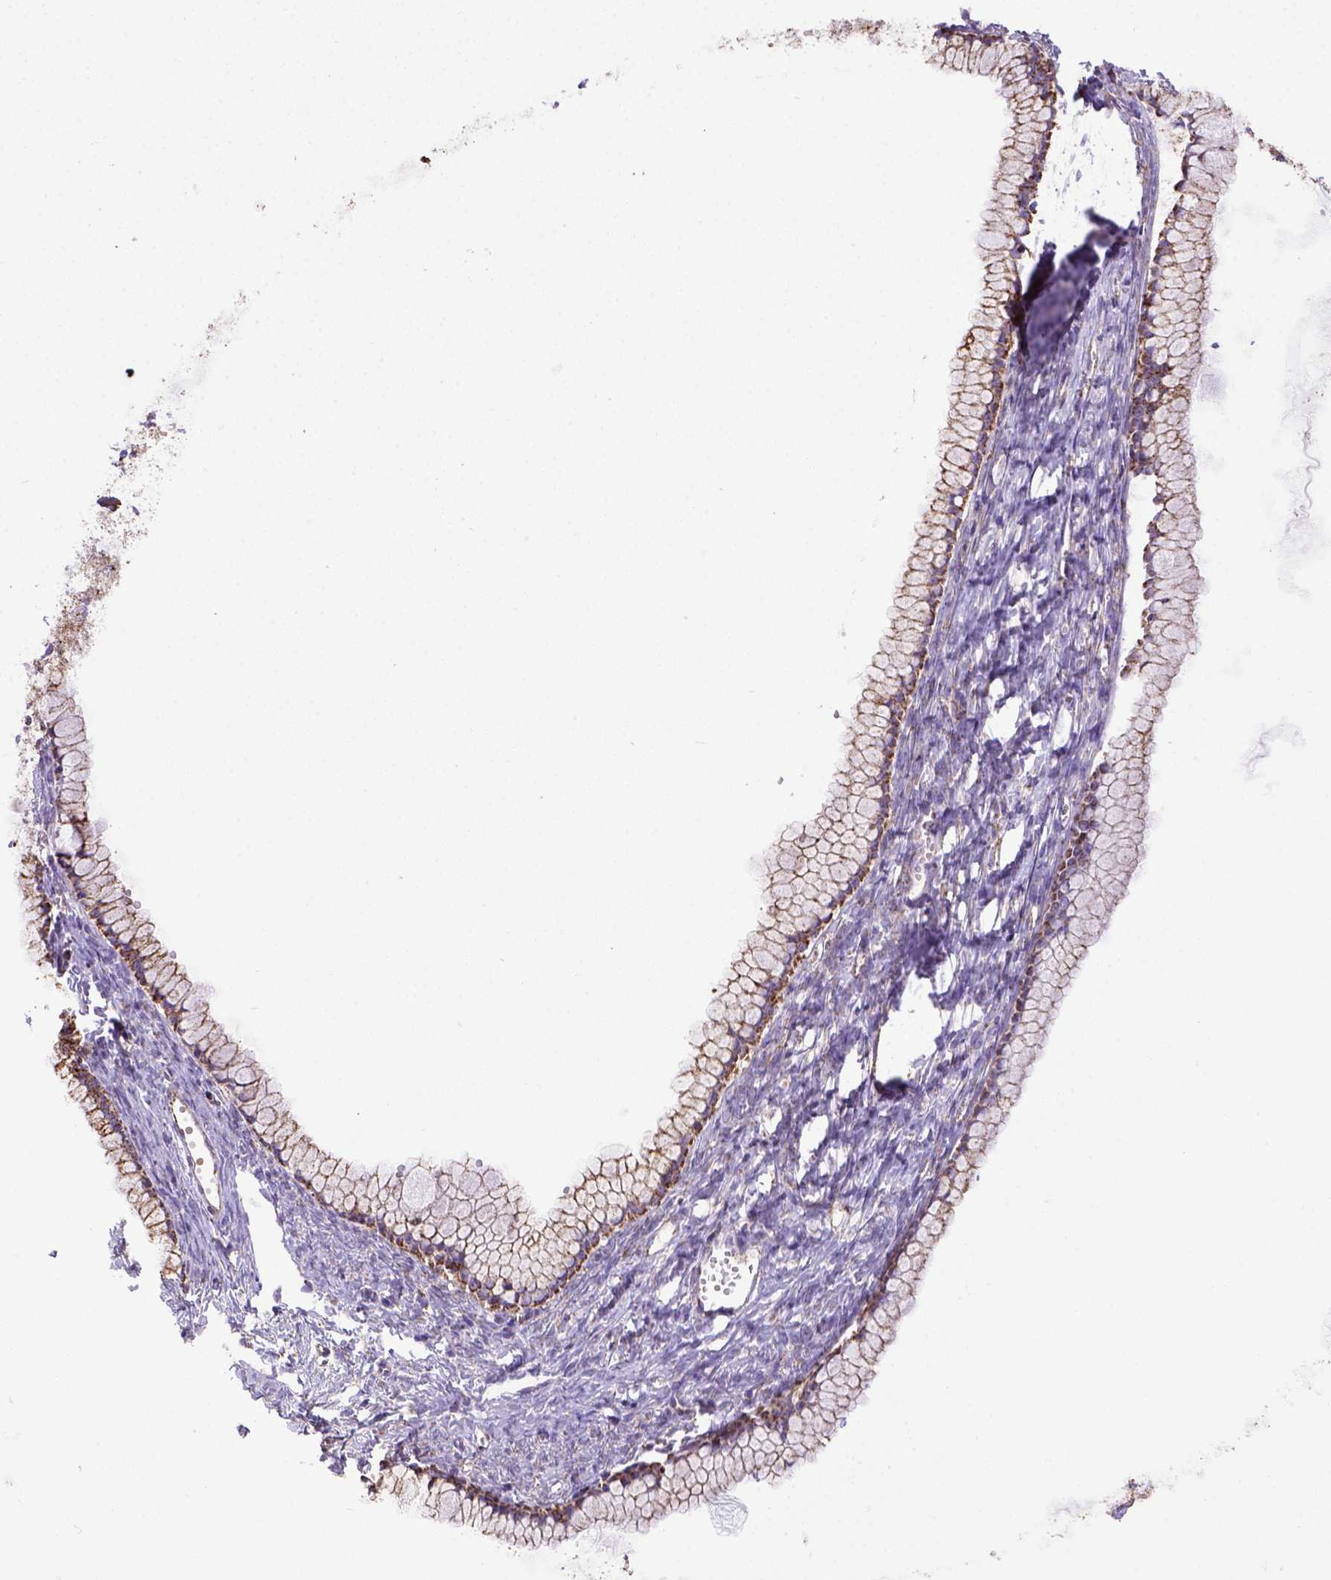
{"staining": {"intensity": "strong", "quantity": ">75%", "location": "cytoplasmic/membranous"}, "tissue": "ovarian cancer", "cell_type": "Tumor cells", "image_type": "cancer", "snomed": [{"axis": "morphology", "description": "Cystadenocarcinoma, mucinous, NOS"}, {"axis": "topography", "description": "Ovary"}], "caption": "The immunohistochemical stain shows strong cytoplasmic/membranous staining in tumor cells of ovarian cancer (mucinous cystadenocarcinoma) tissue.", "gene": "MT-CO1", "patient": {"sex": "female", "age": 41}}